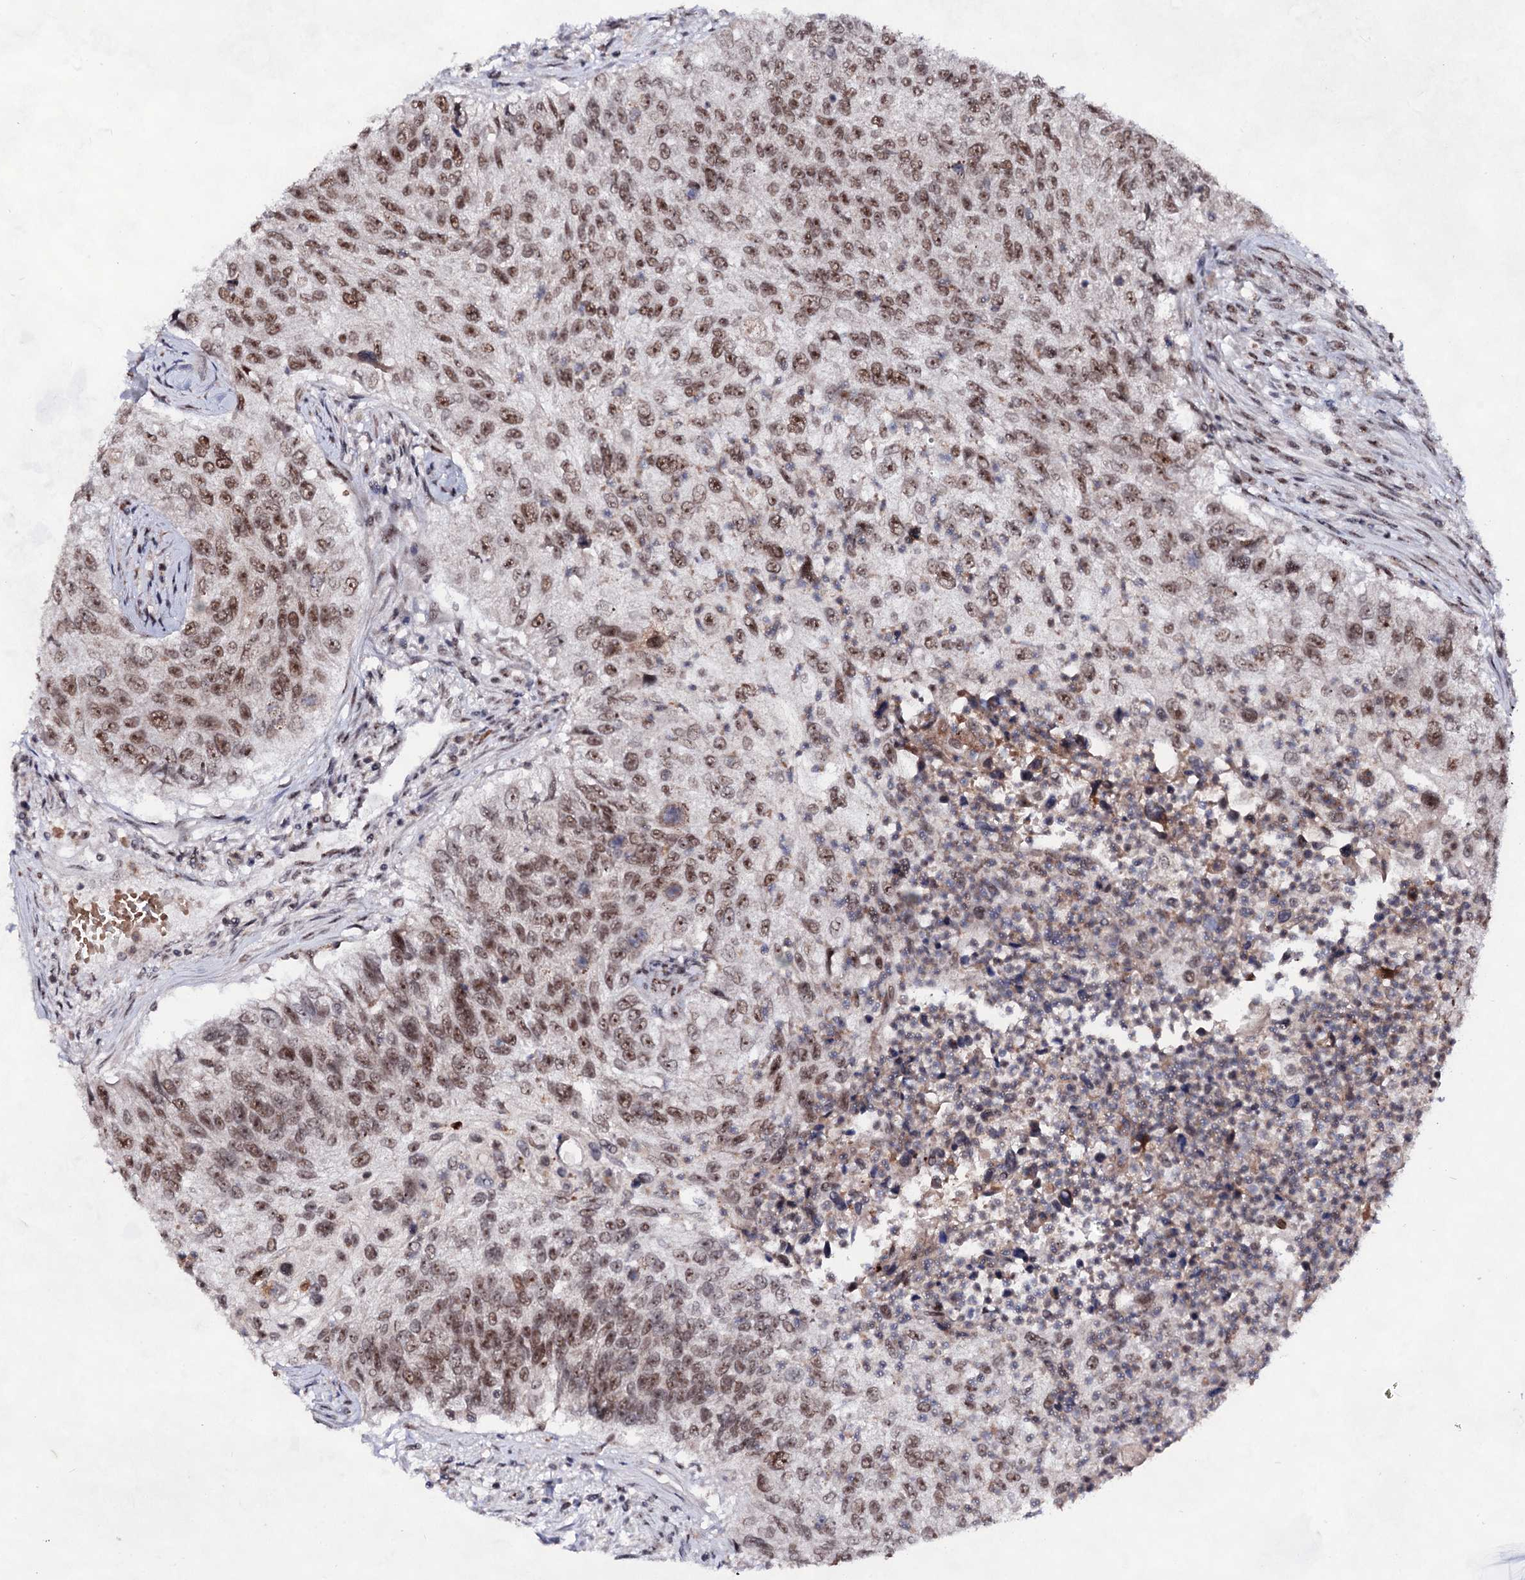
{"staining": {"intensity": "moderate", "quantity": ">75%", "location": "nuclear"}, "tissue": "urothelial cancer", "cell_type": "Tumor cells", "image_type": "cancer", "snomed": [{"axis": "morphology", "description": "Urothelial carcinoma, High grade"}, {"axis": "topography", "description": "Urinary bladder"}], "caption": "IHC of urothelial carcinoma (high-grade) reveals medium levels of moderate nuclear expression in approximately >75% of tumor cells. (DAB (3,3'-diaminobenzidine) IHC with brightfield microscopy, high magnification).", "gene": "EXOSC10", "patient": {"sex": "female", "age": 60}}